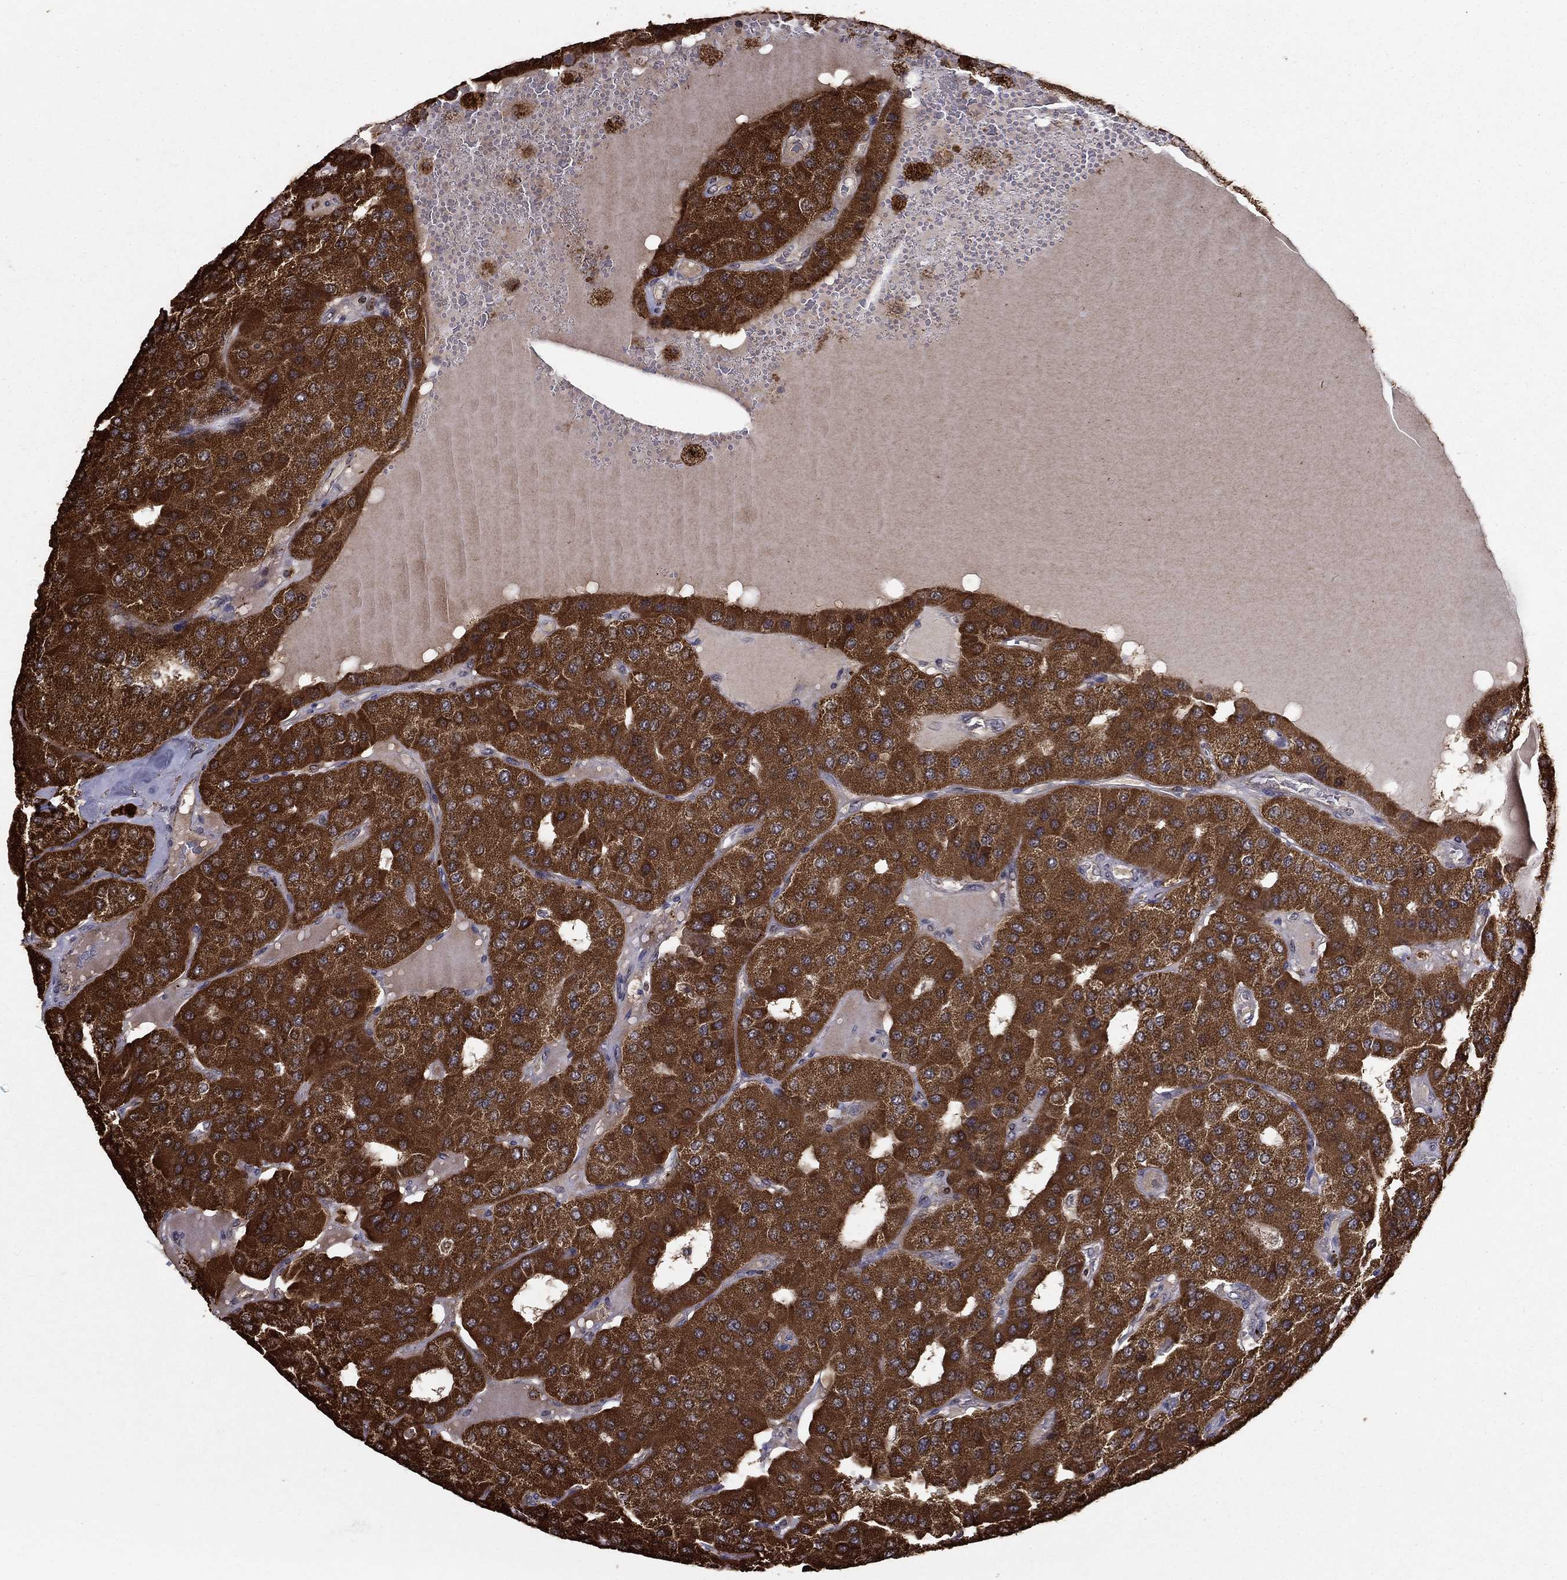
{"staining": {"intensity": "strong", "quantity": ">75%", "location": "cytoplasmic/membranous"}, "tissue": "parathyroid gland", "cell_type": "Glandular cells", "image_type": "normal", "snomed": [{"axis": "morphology", "description": "Normal tissue, NOS"}, {"axis": "morphology", "description": "Adenoma, NOS"}, {"axis": "topography", "description": "Parathyroid gland"}], "caption": "Normal parathyroid gland reveals strong cytoplasmic/membranous expression in about >75% of glandular cells, visualized by immunohistochemistry.", "gene": "ACOT13", "patient": {"sex": "female", "age": 86}}